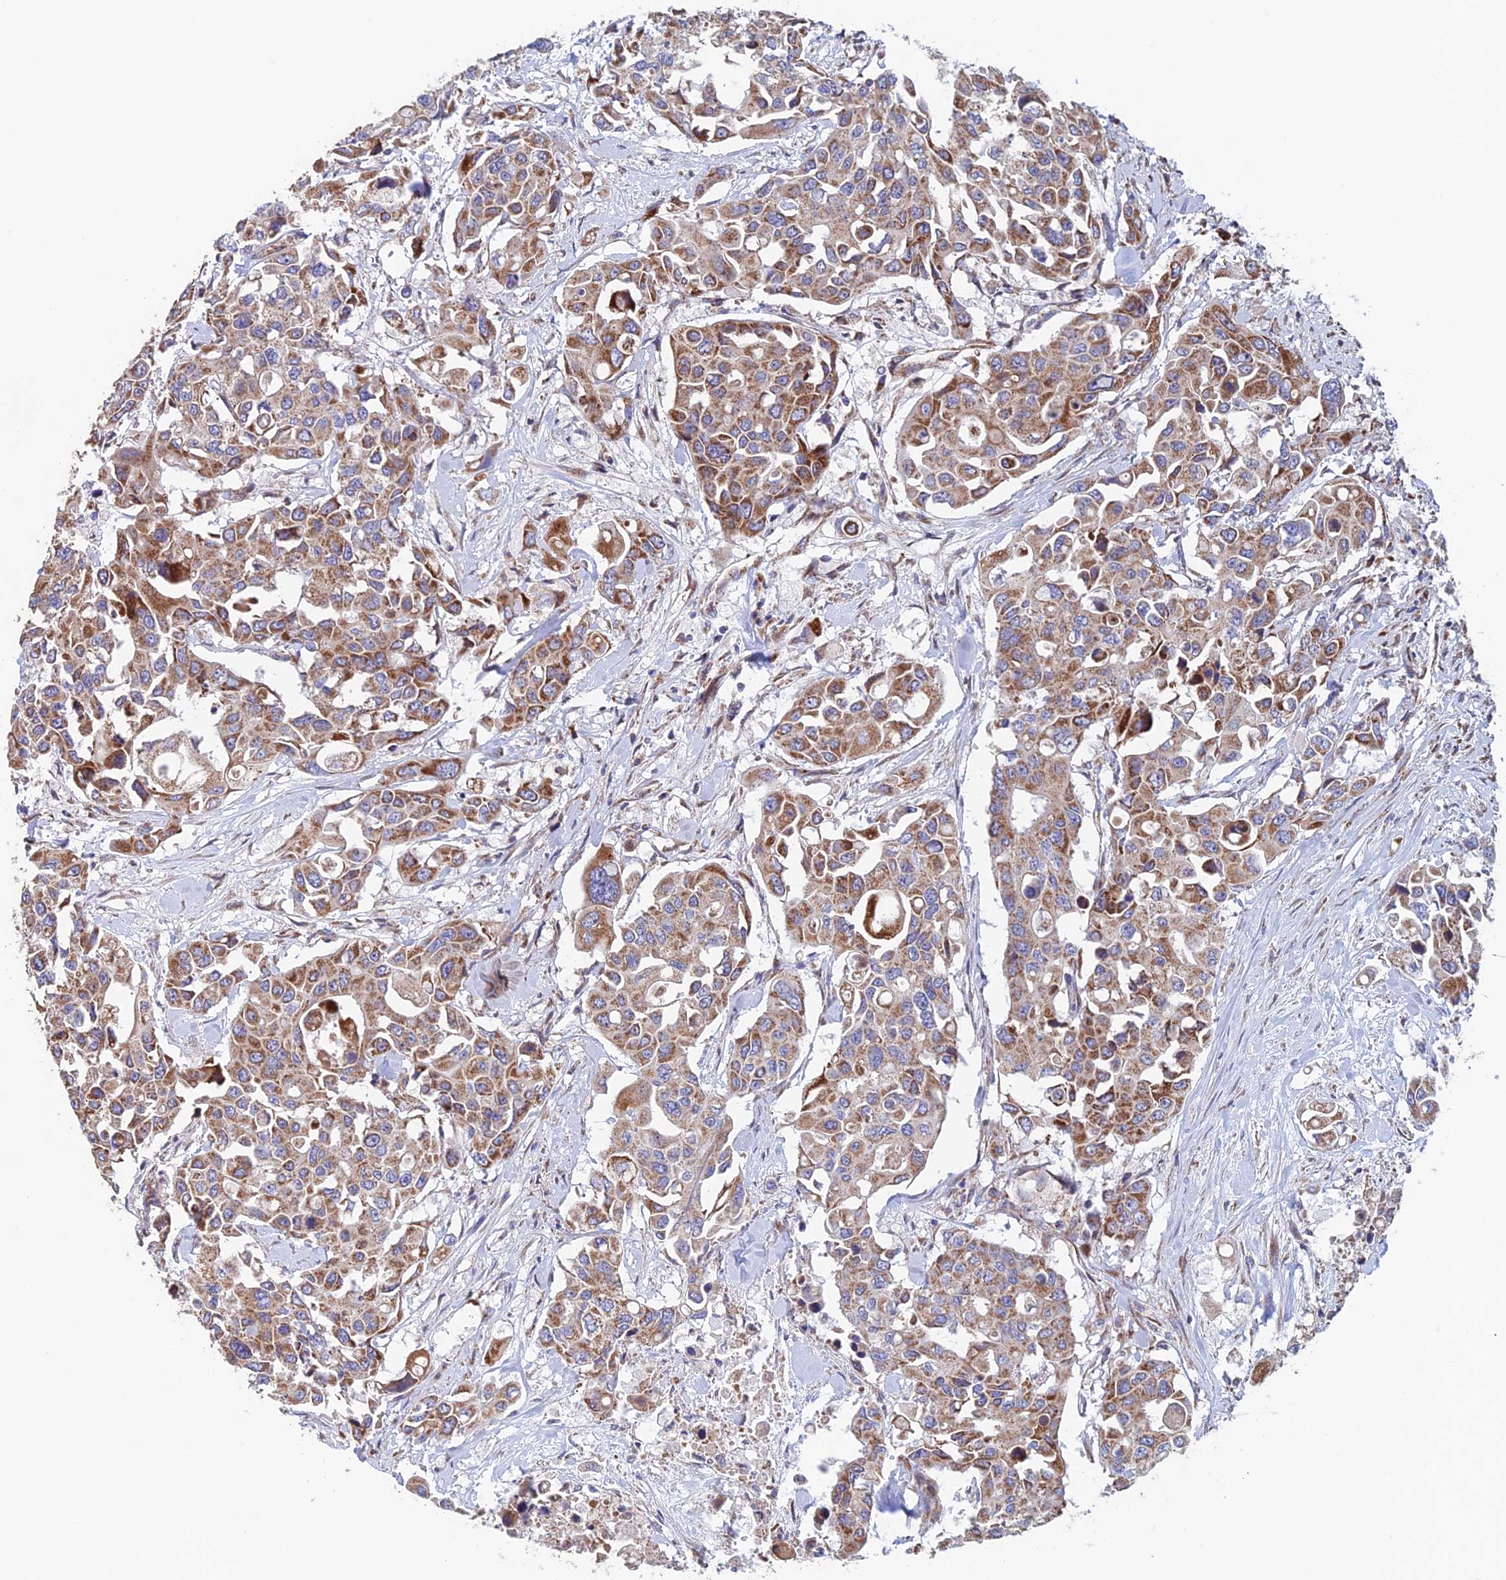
{"staining": {"intensity": "moderate", "quantity": ">75%", "location": "cytoplasmic/membranous"}, "tissue": "colorectal cancer", "cell_type": "Tumor cells", "image_type": "cancer", "snomed": [{"axis": "morphology", "description": "Adenocarcinoma, NOS"}, {"axis": "topography", "description": "Colon"}], "caption": "IHC photomicrograph of colorectal adenocarcinoma stained for a protein (brown), which exhibits medium levels of moderate cytoplasmic/membranous positivity in about >75% of tumor cells.", "gene": "MRPL1", "patient": {"sex": "male", "age": 77}}